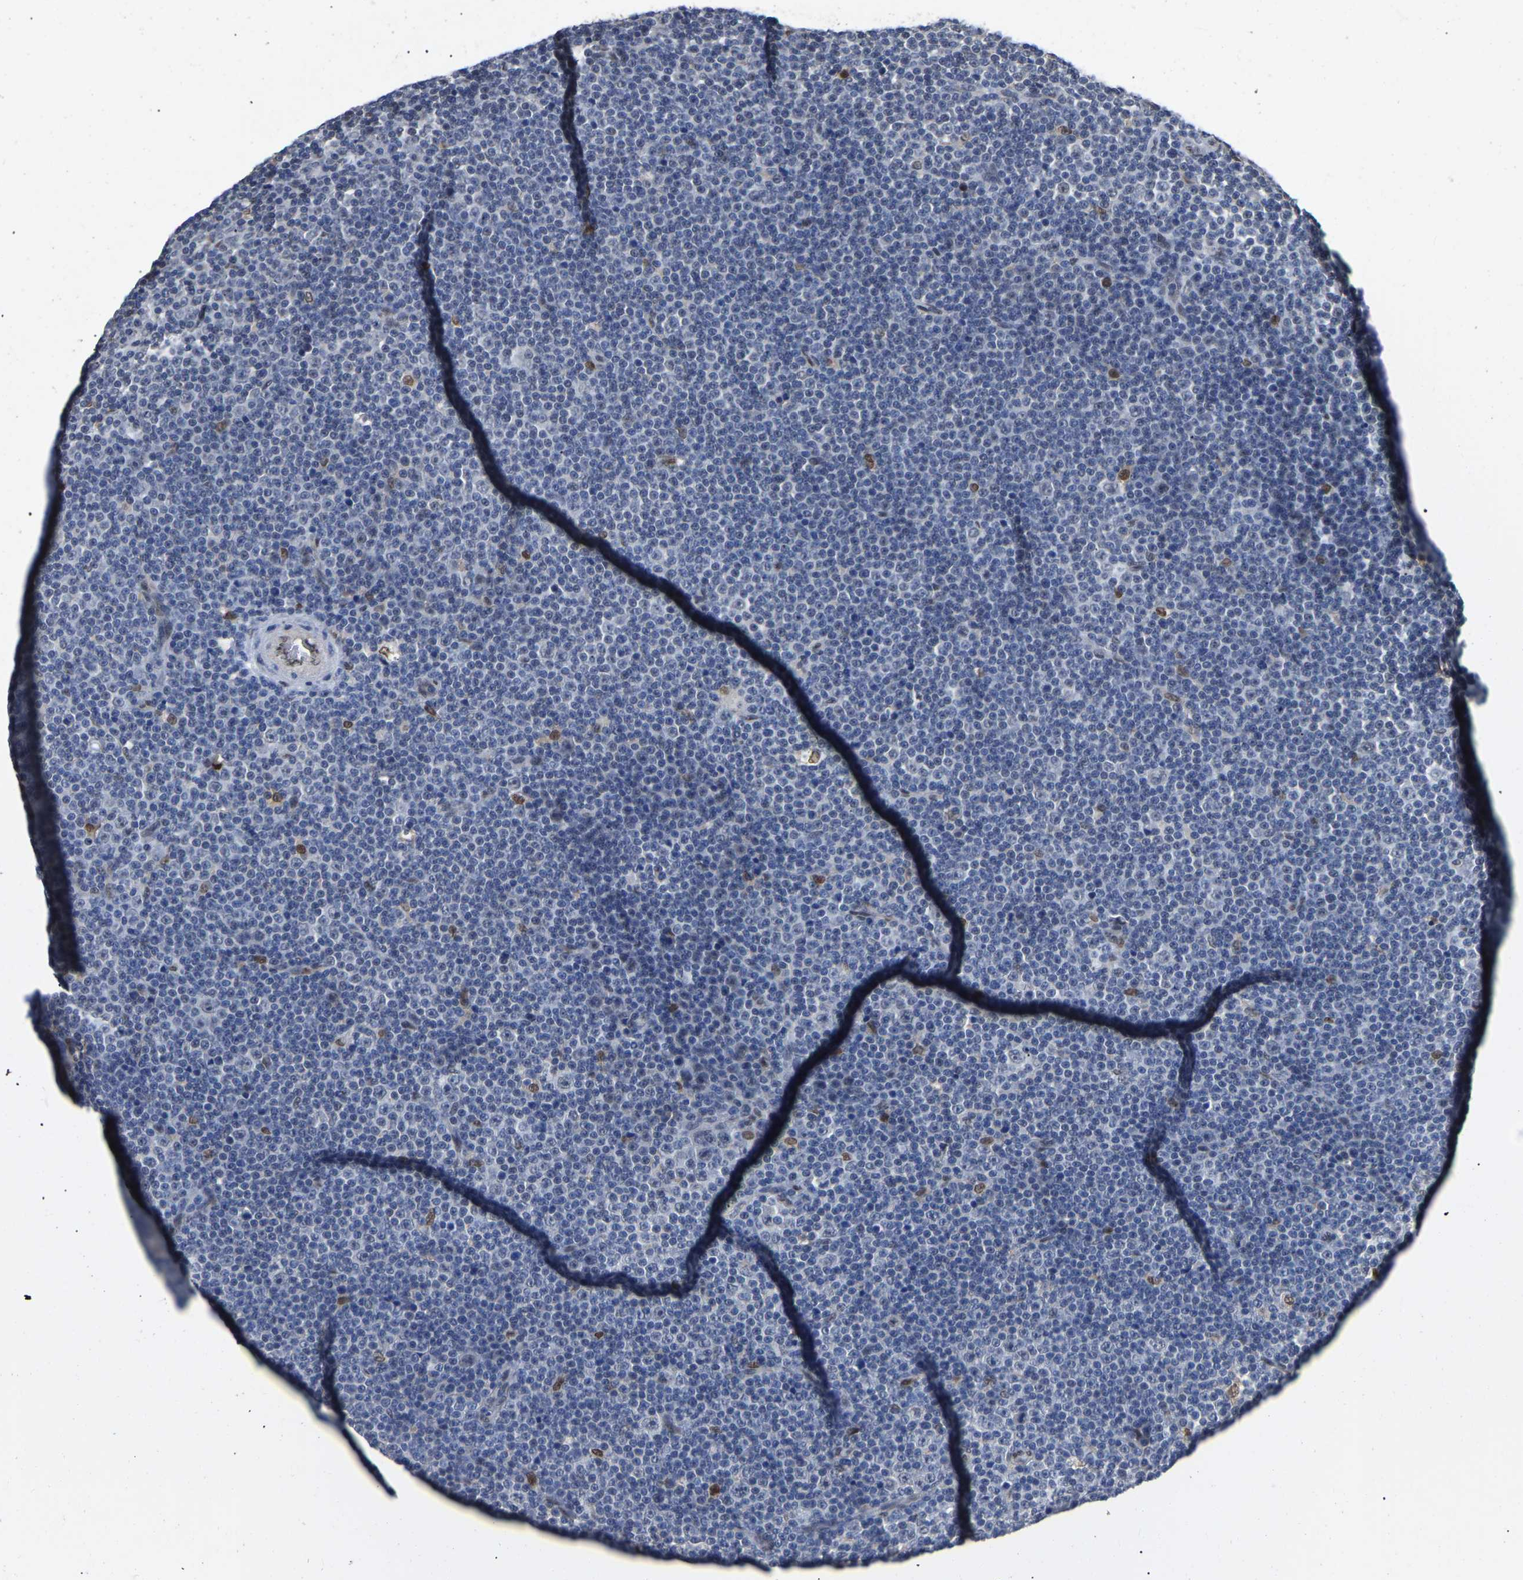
{"staining": {"intensity": "moderate", "quantity": "<25%", "location": "nuclear"}, "tissue": "lymphoma", "cell_type": "Tumor cells", "image_type": "cancer", "snomed": [{"axis": "morphology", "description": "Malignant lymphoma, non-Hodgkin's type, Low grade"}, {"axis": "topography", "description": "Lymph node"}], "caption": "Lymphoma was stained to show a protein in brown. There is low levels of moderate nuclear expression in approximately <25% of tumor cells. (Brightfield microscopy of DAB IHC at high magnification).", "gene": "QKI", "patient": {"sex": "female", "age": 67}}